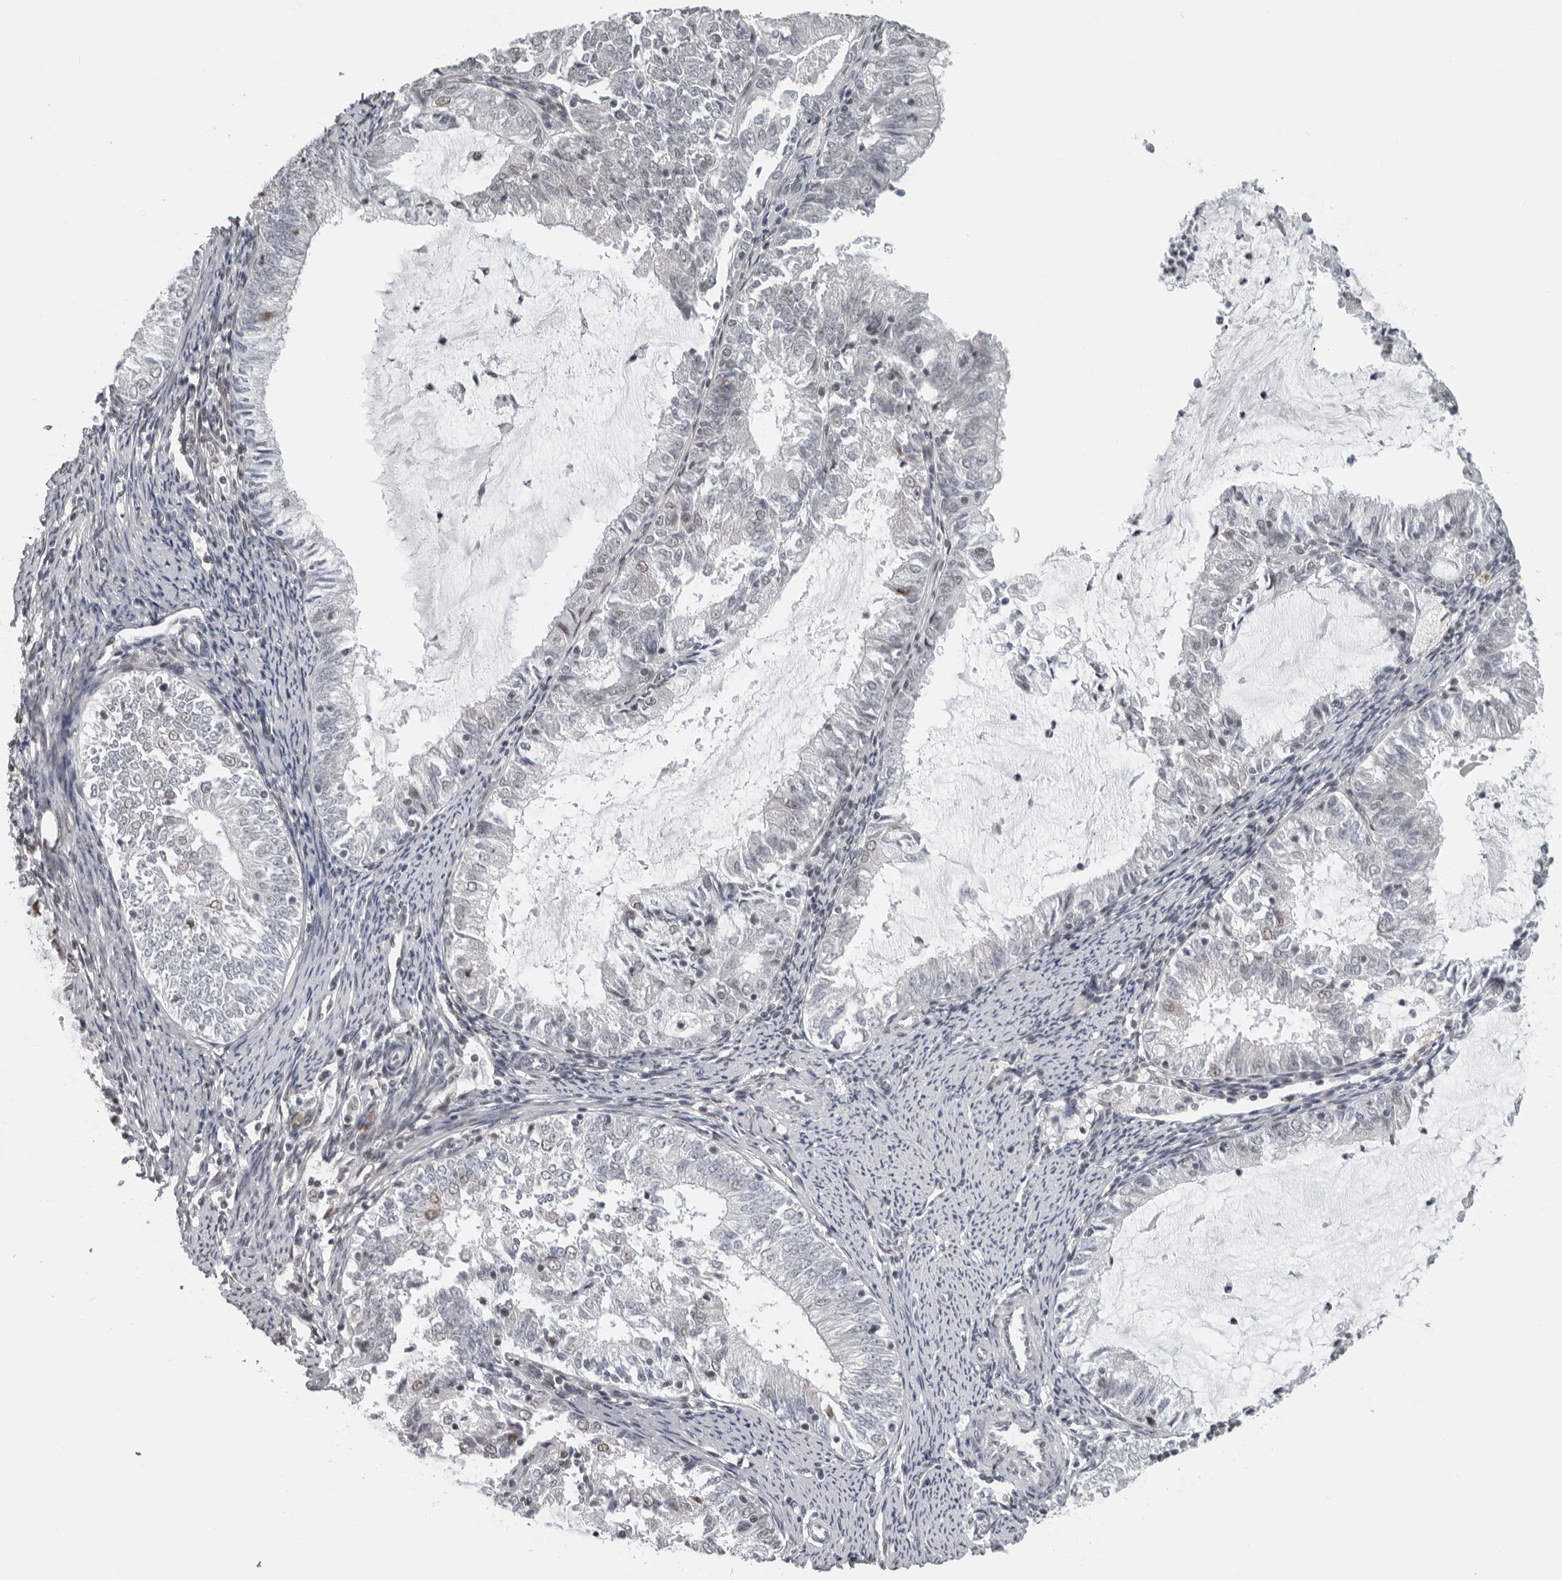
{"staining": {"intensity": "negative", "quantity": "none", "location": "none"}, "tissue": "endometrial cancer", "cell_type": "Tumor cells", "image_type": "cancer", "snomed": [{"axis": "morphology", "description": "Adenocarcinoma, NOS"}, {"axis": "topography", "description": "Endometrium"}], "caption": "A photomicrograph of endometrial cancer stained for a protein shows no brown staining in tumor cells.", "gene": "MAF", "patient": {"sex": "female", "age": 57}}